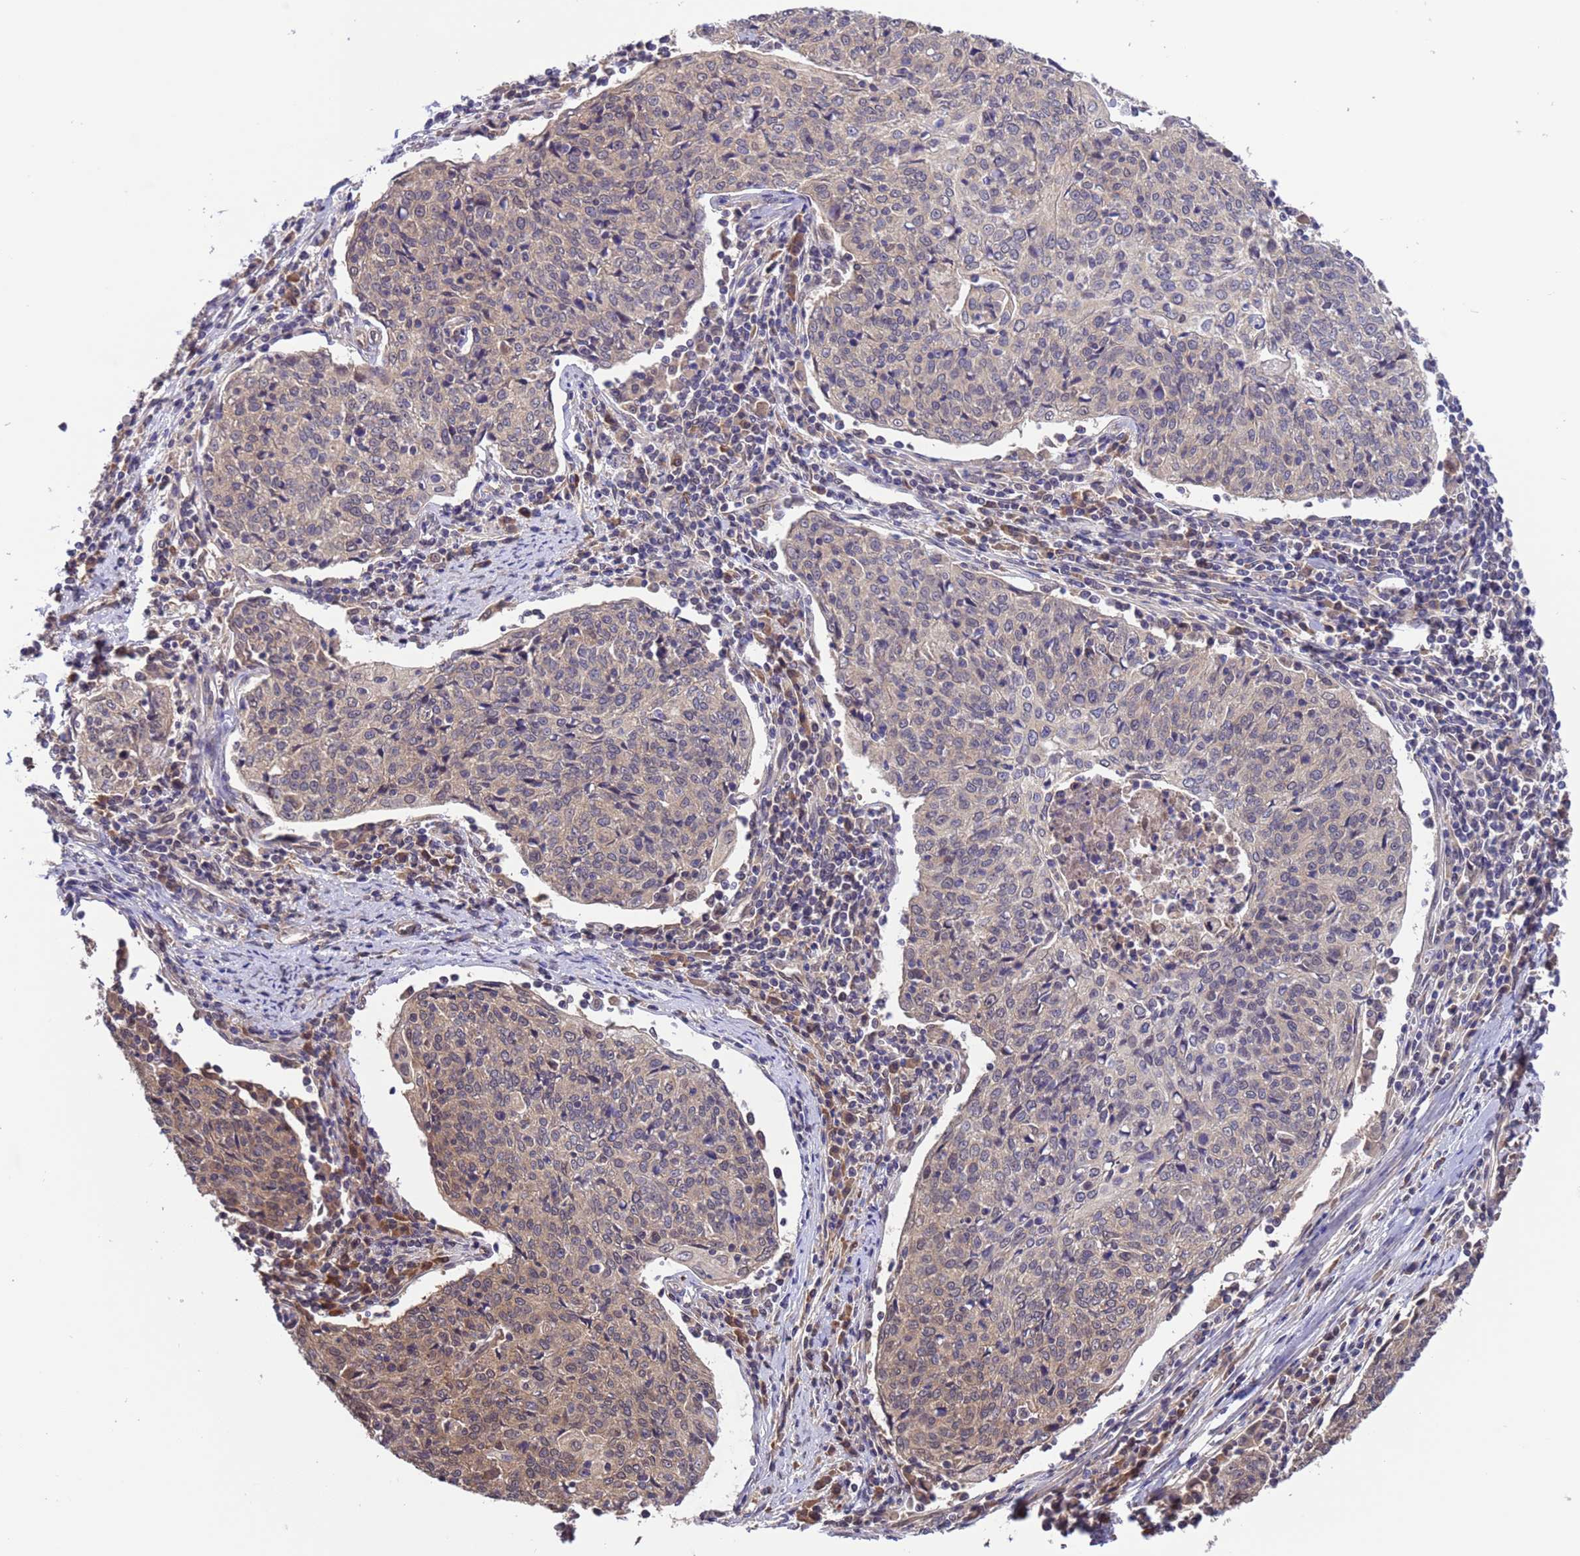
{"staining": {"intensity": "moderate", "quantity": "25%-75%", "location": "cytoplasmic/membranous,nuclear"}, "tissue": "cervical cancer", "cell_type": "Tumor cells", "image_type": "cancer", "snomed": [{"axis": "morphology", "description": "Squamous cell carcinoma, NOS"}, {"axis": "topography", "description": "Cervix"}], "caption": "Moderate cytoplasmic/membranous and nuclear staining for a protein is identified in about 25%-75% of tumor cells of cervical cancer (squamous cell carcinoma) using immunohistochemistry.", "gene": "ZFP69B", "patient": {"sex": "female", "age": 48}}